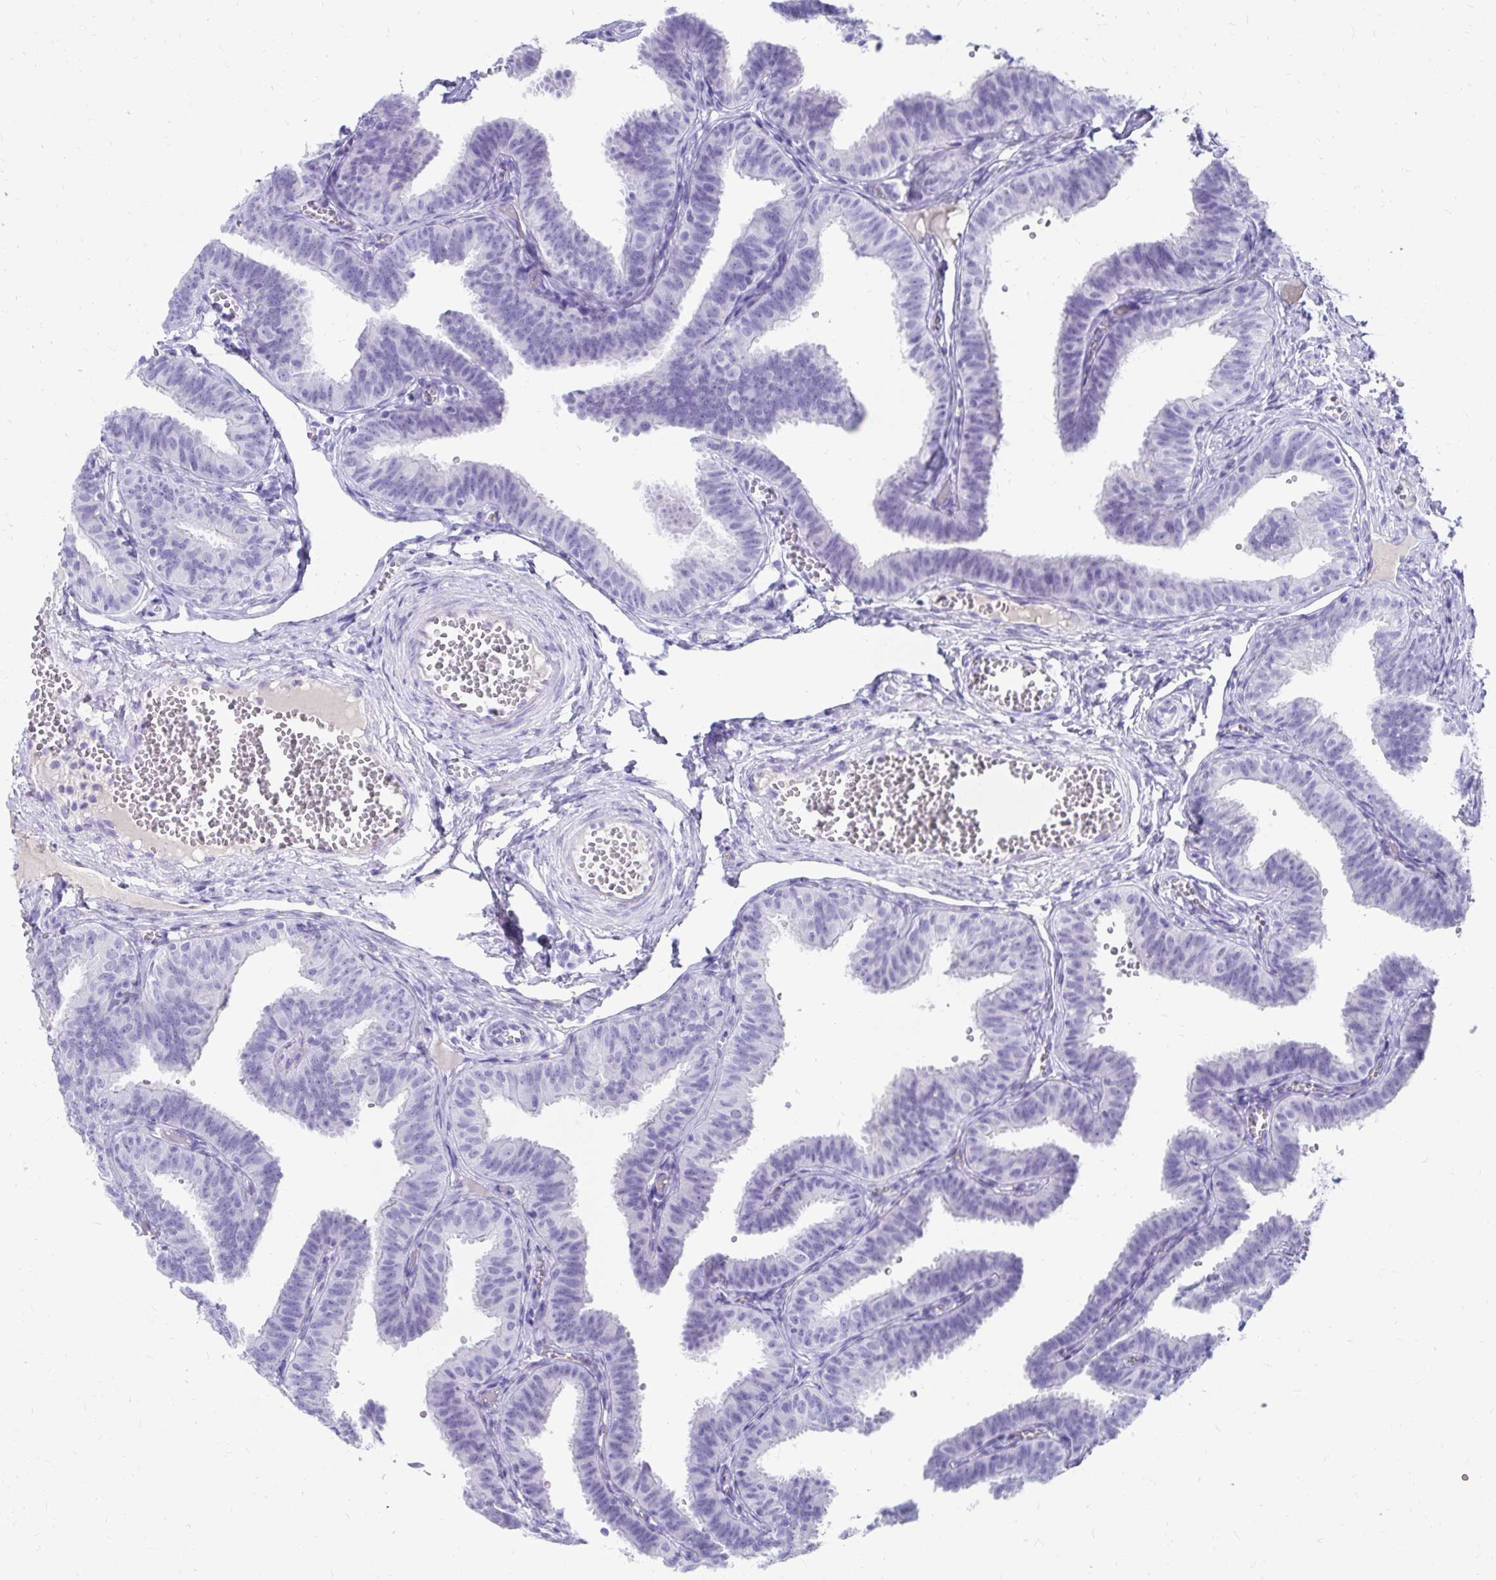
{"staining": {"intensity": "negative", "quantity": "none", "location": "none"}, "tissue": "fallopian tube", "cell_type": "Glandular cells", "image_type": "normal", "snomed": [{"axis": "morphology", "description": "Normal tissue, NOS"}, {"axis": "topography", "description": "Fallopian tube"}], "caption": "A micrograph of fallopian tube stained for a protein shows no brown staining in glandular cells. (Immunohistochemistry (ihc), brightfield microscopy, high magnification).", "gene": "DPEP3", "patient": {"sex": "female", "age": 25}}